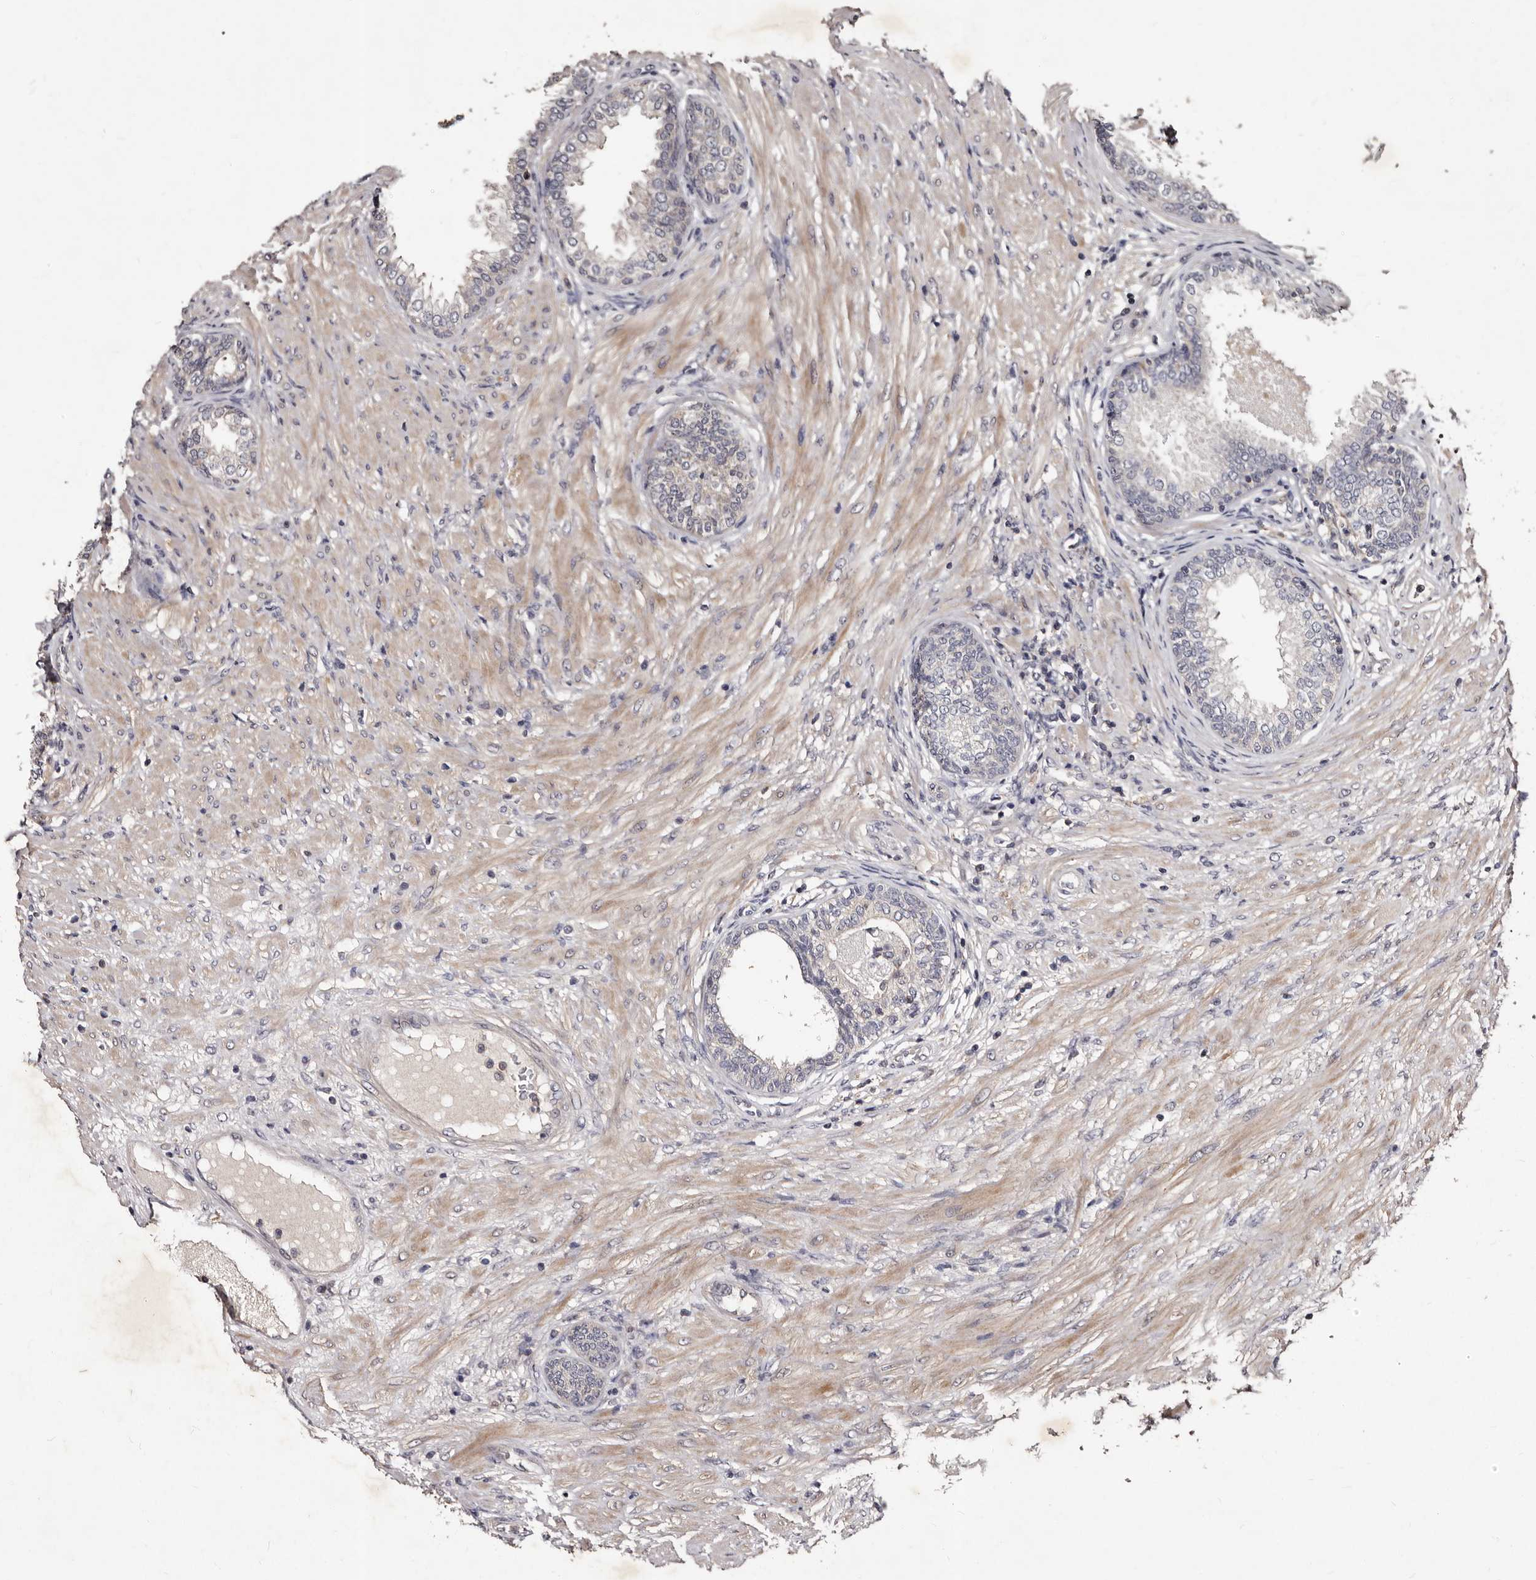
{"staining": {"intensity": "weak", "quantity": "<25%", "location": "cytoplasmic/membranous"}, "tissue": "prostate", "cell_type": "Glandular cells", "image_type": "normal", "snomed": [{"axis": "morphology", "description": "Normal tissue, NOS"}, {"axis": "topography", "description": "Prostate"}], "caption": "Immunohistochemistry image of benign prostate: human prostate stained with DAB demonstrates no significant protein staining in glandular cells. (DAB (3,3'-diaminobenzidine) IHC with hematoxylin counter stain).", "gene": "MKRN3", "patient": {"sex": "male", "age": 76}}